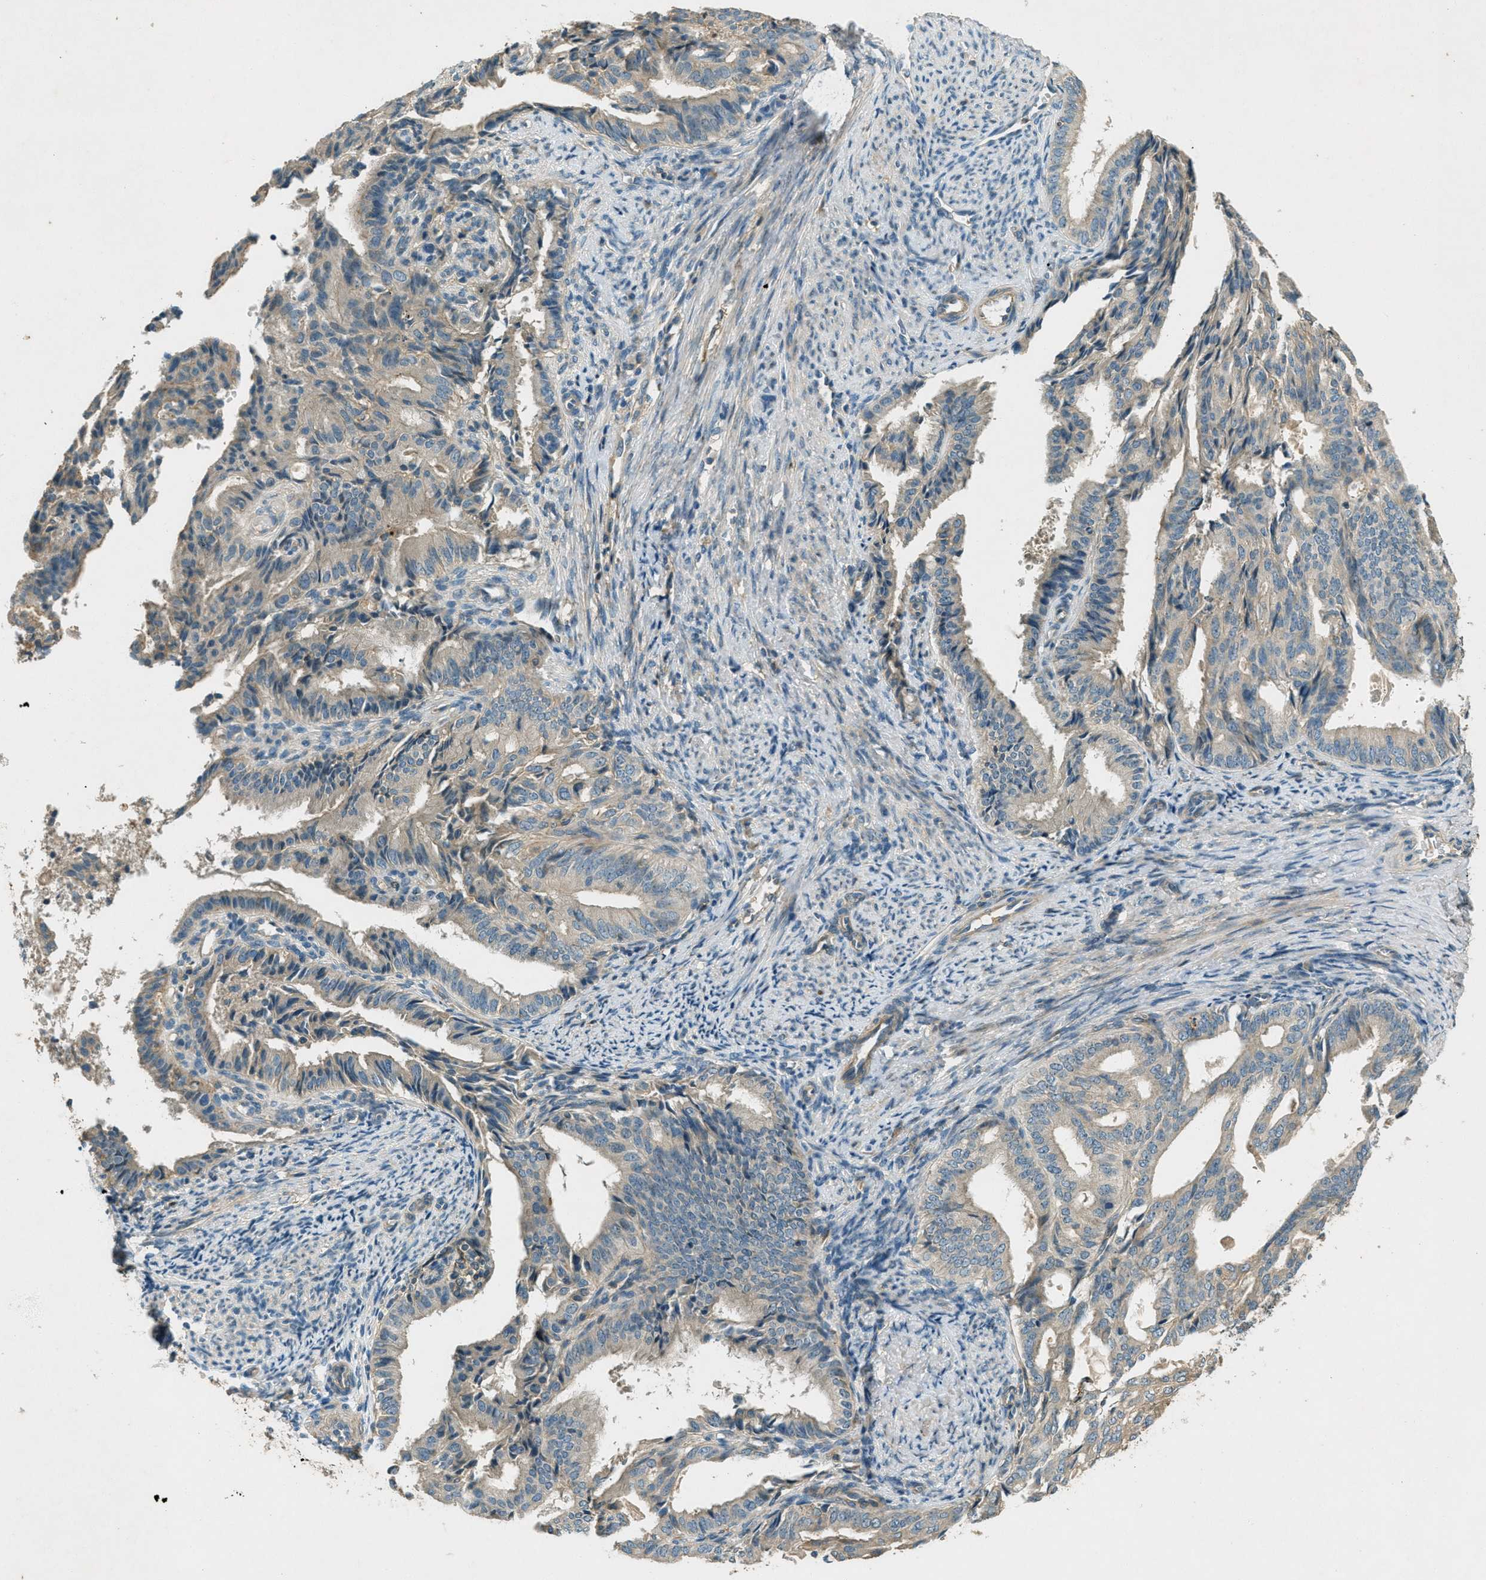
{"staining": {"intensity": "weak", "quantity": "25%-75%", "location": "cytoplasmic/membranous"}, "tissue": "endometrial cancer", "cell_type": "Tumor cells", "image_type": "cancer", "snomed": [{"axis": "morphology", "description": "Adenocarcinoma, NOS"}, {"axis": "topography", "description": "Endometrium"}], "caption": "Weak cytoplasmic/membranous positivity for a protein is present in about 25%-75% of tumor cells of endometrial cancer (adenocarcinoma) using immunohistochemistry (IHC).", "gene": "NUDT4", "patient": {"sex": "female", "age": 58}}